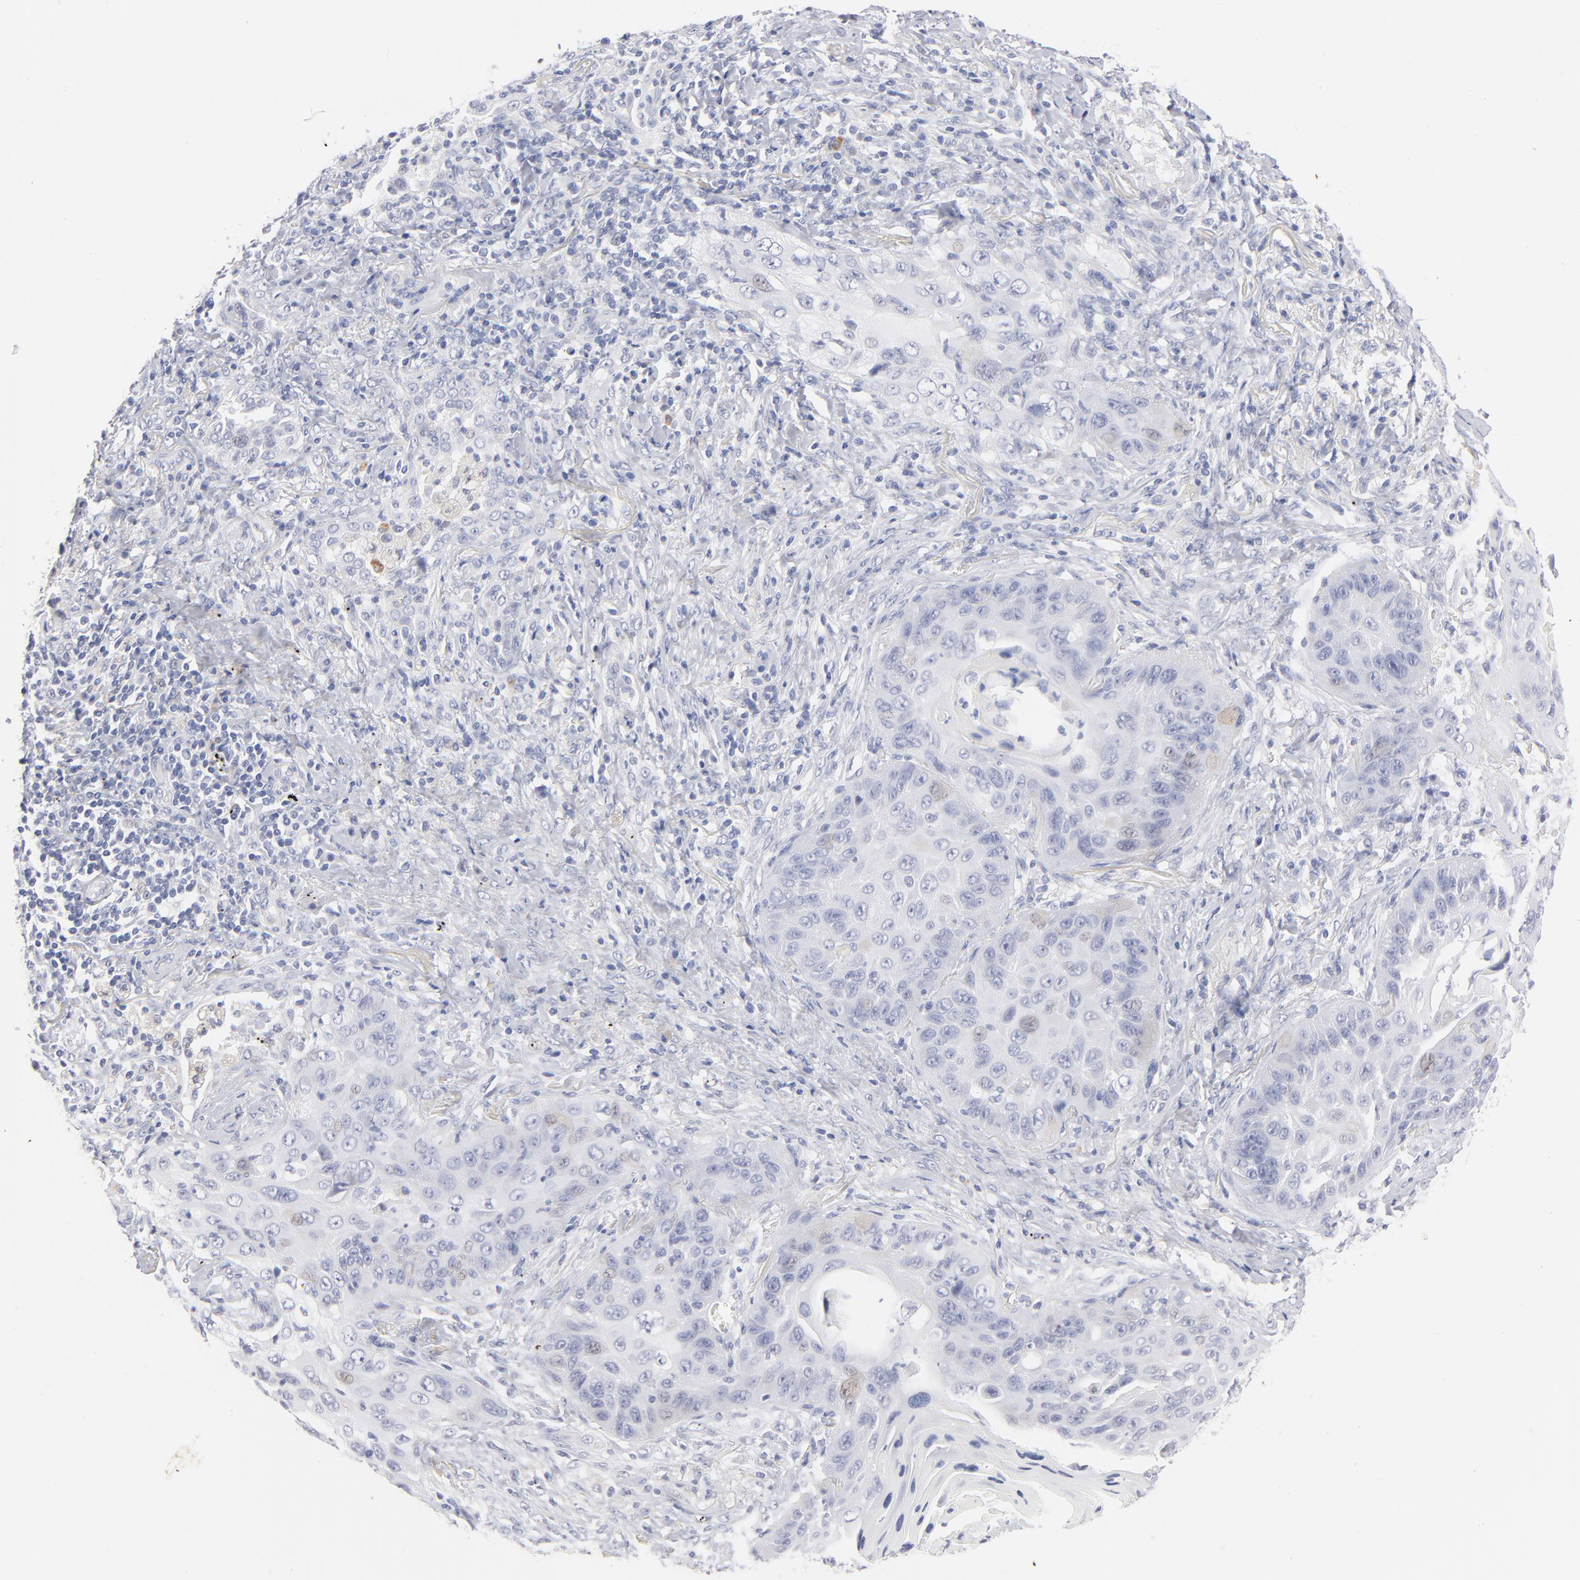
{"staining": {"intensity": "negative", "quantity": "none", "location": "none"}, "tissue": "lung cancer", "cell_type": "Tumor cells", "image_type": "cancer", "snomed": [{"axis": "morphology", "description": "Squamous cell carcinoma, NOS"}, {"axis": "topography", "description": "Lung"}], "caption": "Micrograph shows no significant protein expression in tumor cells of lung squamous cell carcinoma.", "gene": "KHNYN", "patient": {"sex": "female", "age": 67}}